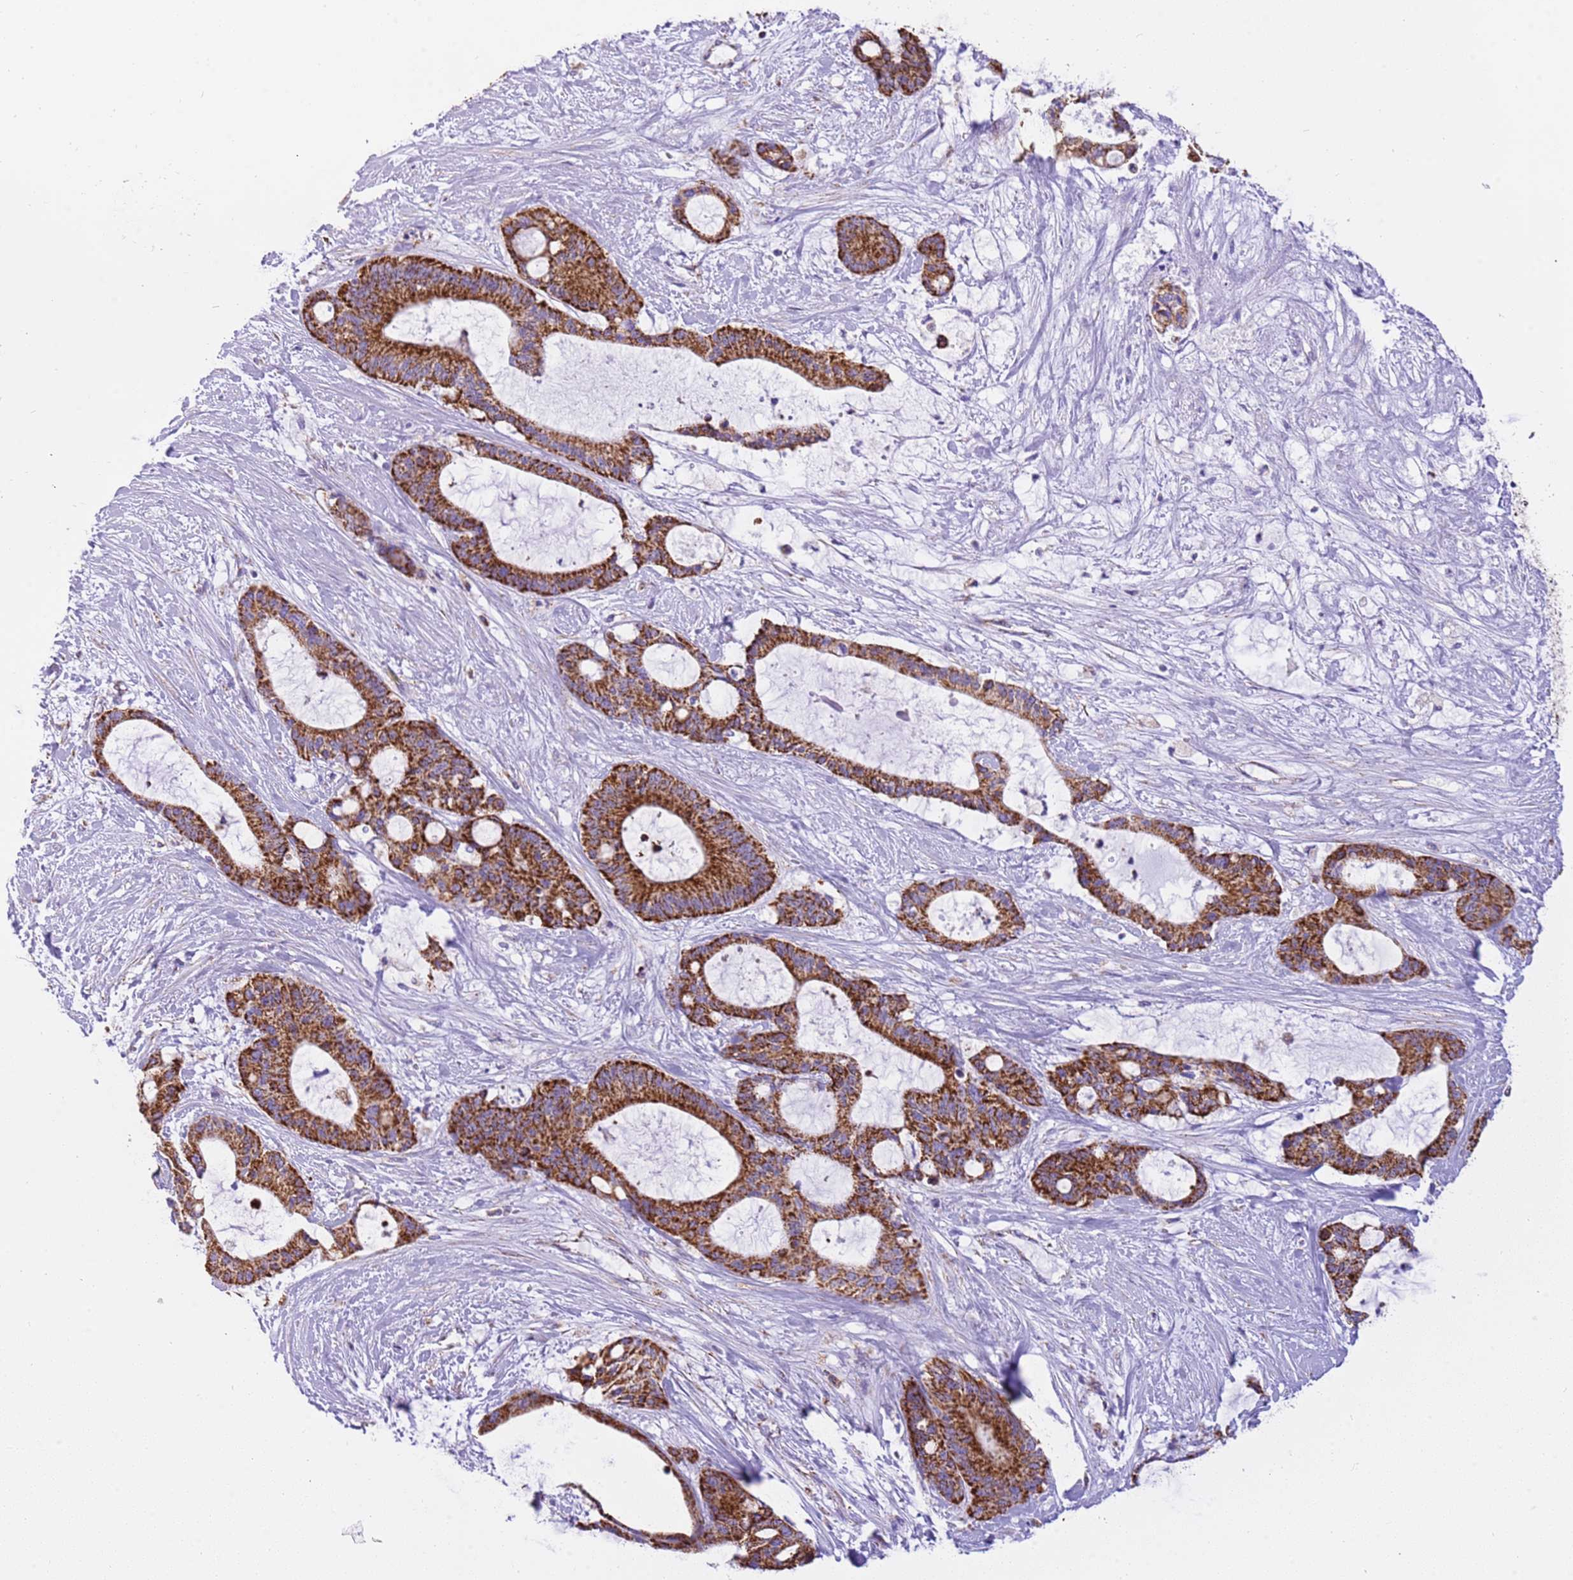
{"staining": {"intensity": "strong", "quantity": ">75%", "location": "cytoplasmic/membranous"}, "tissue": "liver cancer", "cell_type": "Tumor cells", "image_type": "cancer", "snomed": [{"axis": "morphology", "description": "Normal tissue, NOS"}, {"axis": "morphology", "description": "Cholangiocarcinoma"}, {"axis": "topography", "description": "Liver"}, {"axis": "topography", "description": "Peripheral nerve tissue"}], "caption": "A histopathology image showing strong cytoplasmic/membranous positivity in about >75% of tumor cells in cholangiocarcinoma (liver), as visualized by brown immunohistochemical staining.", "gene": "SUCLG2", "patient": {"sex": "female", "age": 73}}